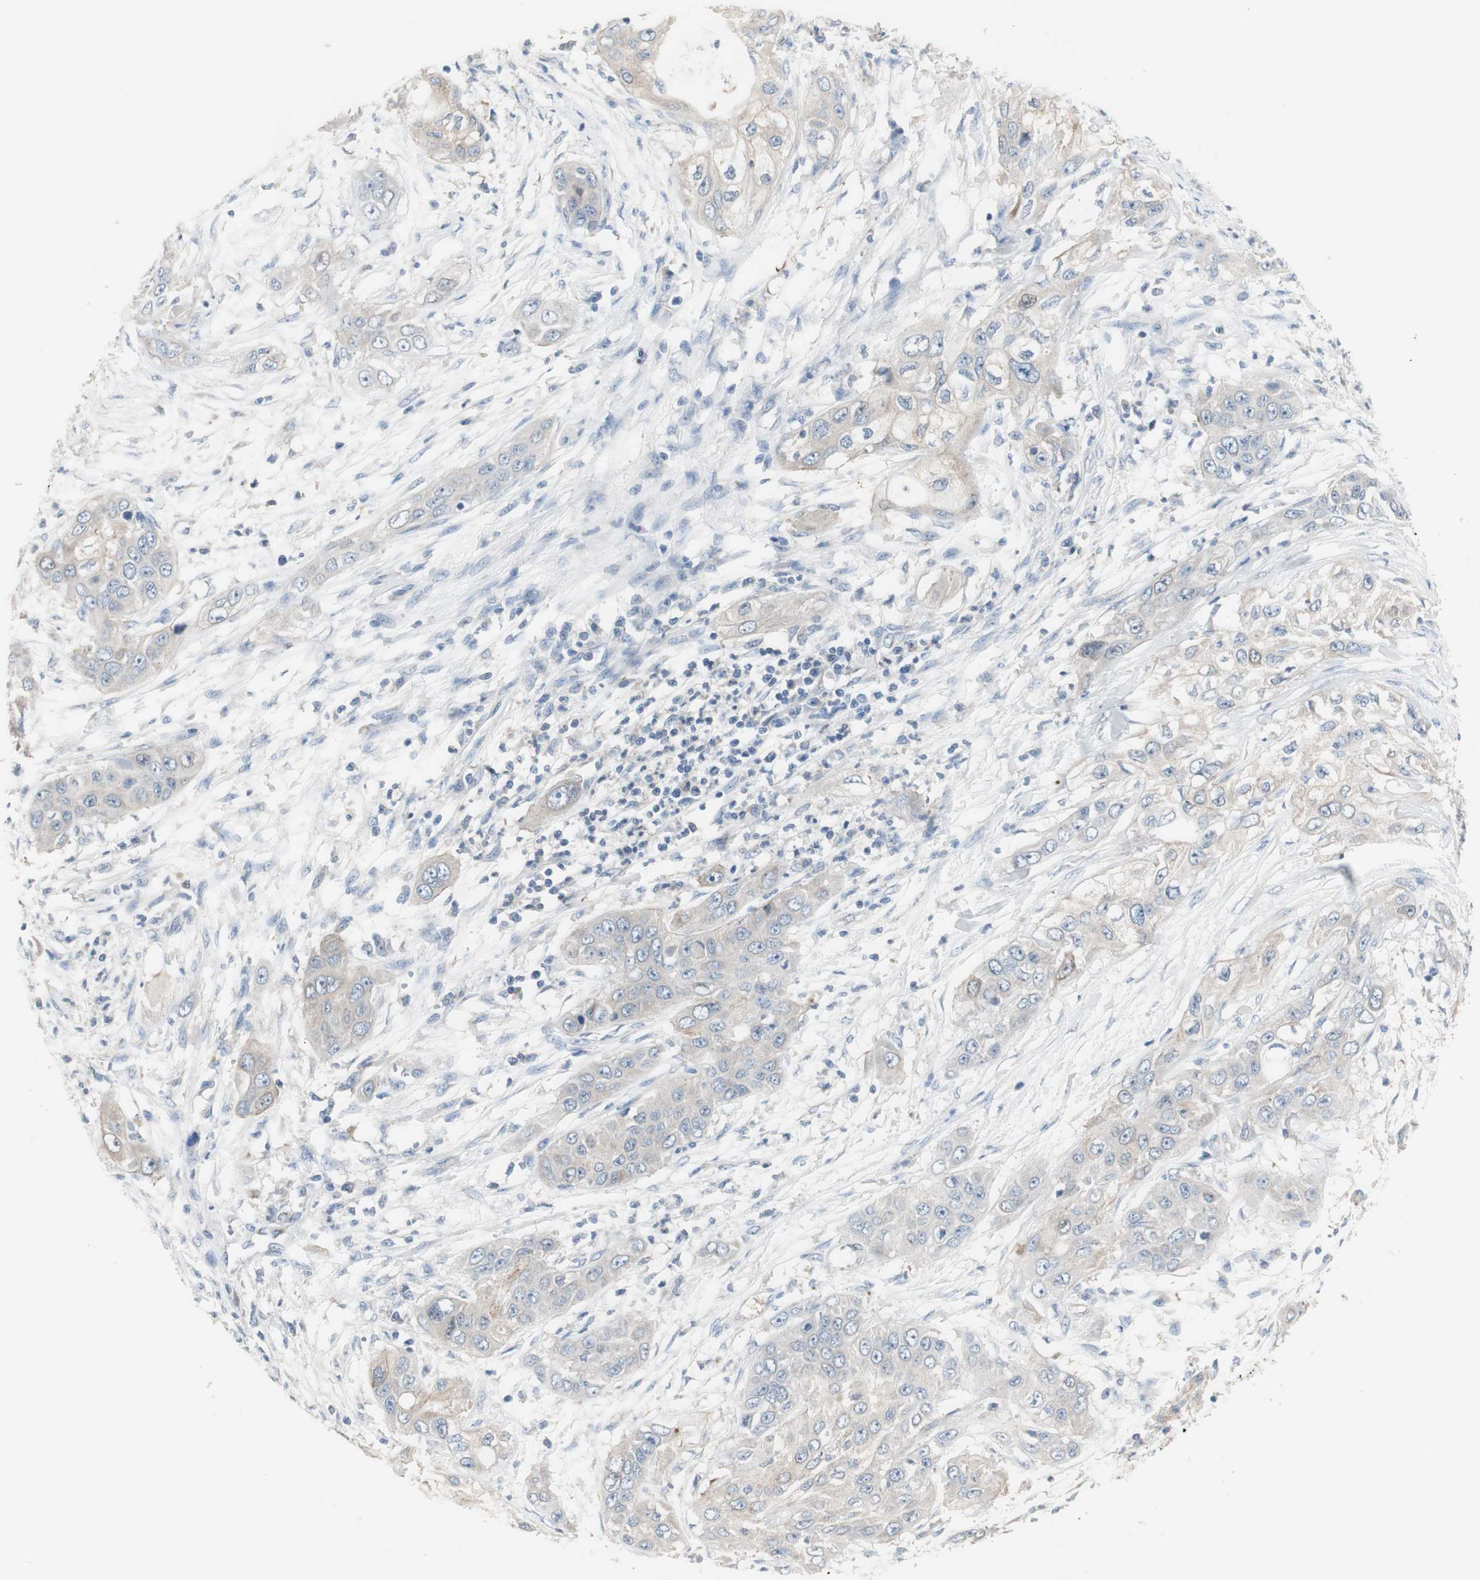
{"staining": {"intensity": "negative", "quantity": "none", "location": "none"}, "tissue": "pancreatic cancer", "cell_type": "Tumor cells", "image_type": "cancer", "snomed": [{"axis": "morphology", "description": "Adenocarcinoma, NOS"}, {"axis": "topography", "description": "Pancreas"}], "caption": "Immunohistochemistry histopathology image of pancreatic cancer stained for a protein (brown), which exhibits no positivity in tumor cells.", "gene": "C3orf52", "patient": {"sex": "female", "age": 70}}